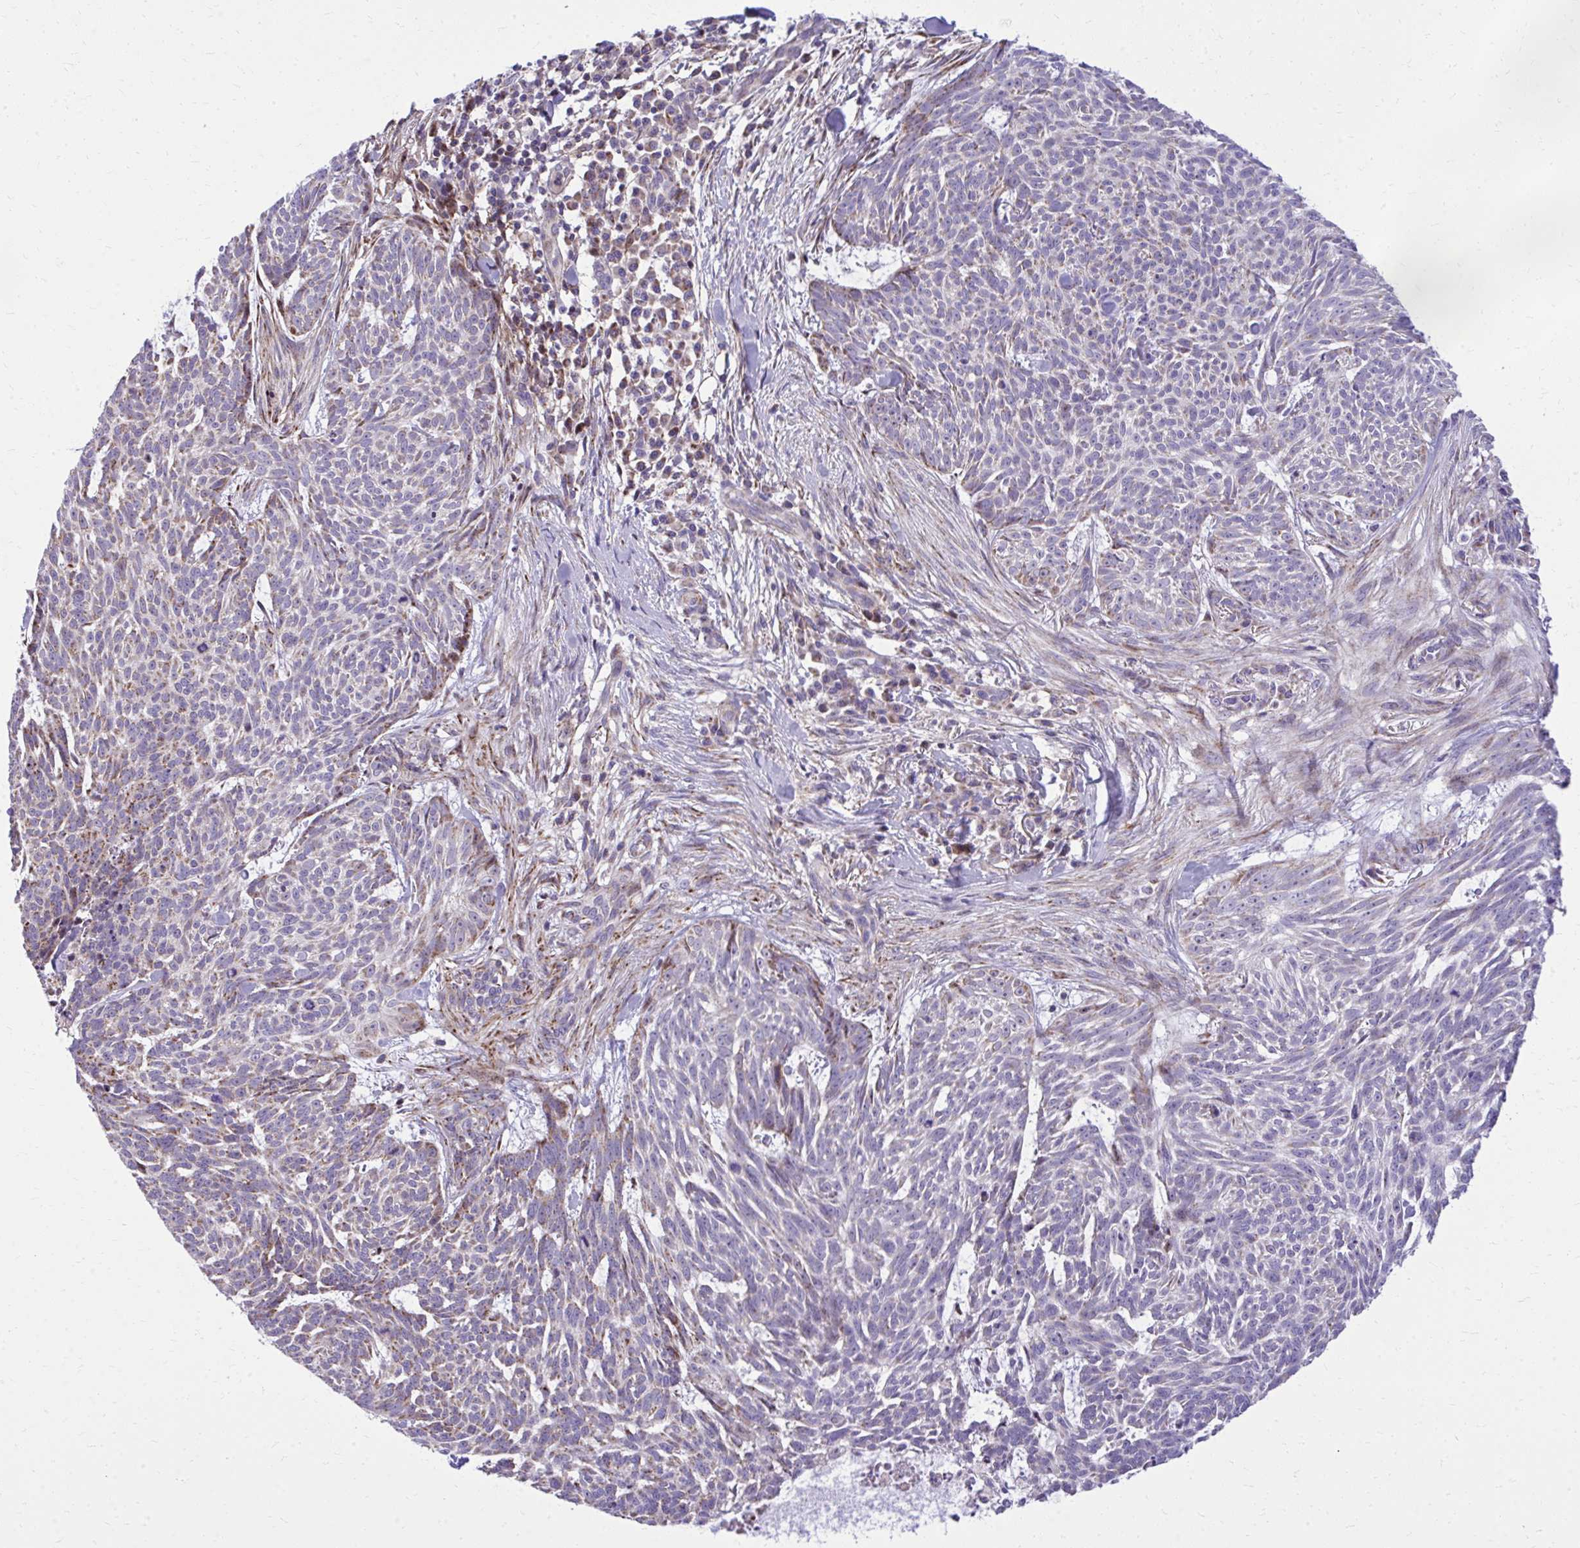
{"staining": {"intensity": "negative", "quantity": "none", "location": "none"}, "tissue": "skin cancer", "cell_type": "Tumor cells", "image_type": "cancer", "snomed": [{"axis": "morphology", "description": "Basal cell carcinoma"}, {"axis": "topography", "description": "Skin"}], "caption": "There is no significant positivity in tumor cells of skin basal cell carcinoma.", "gene": "GPRIN3", "patient": {"sex": "female", "age": 93}}